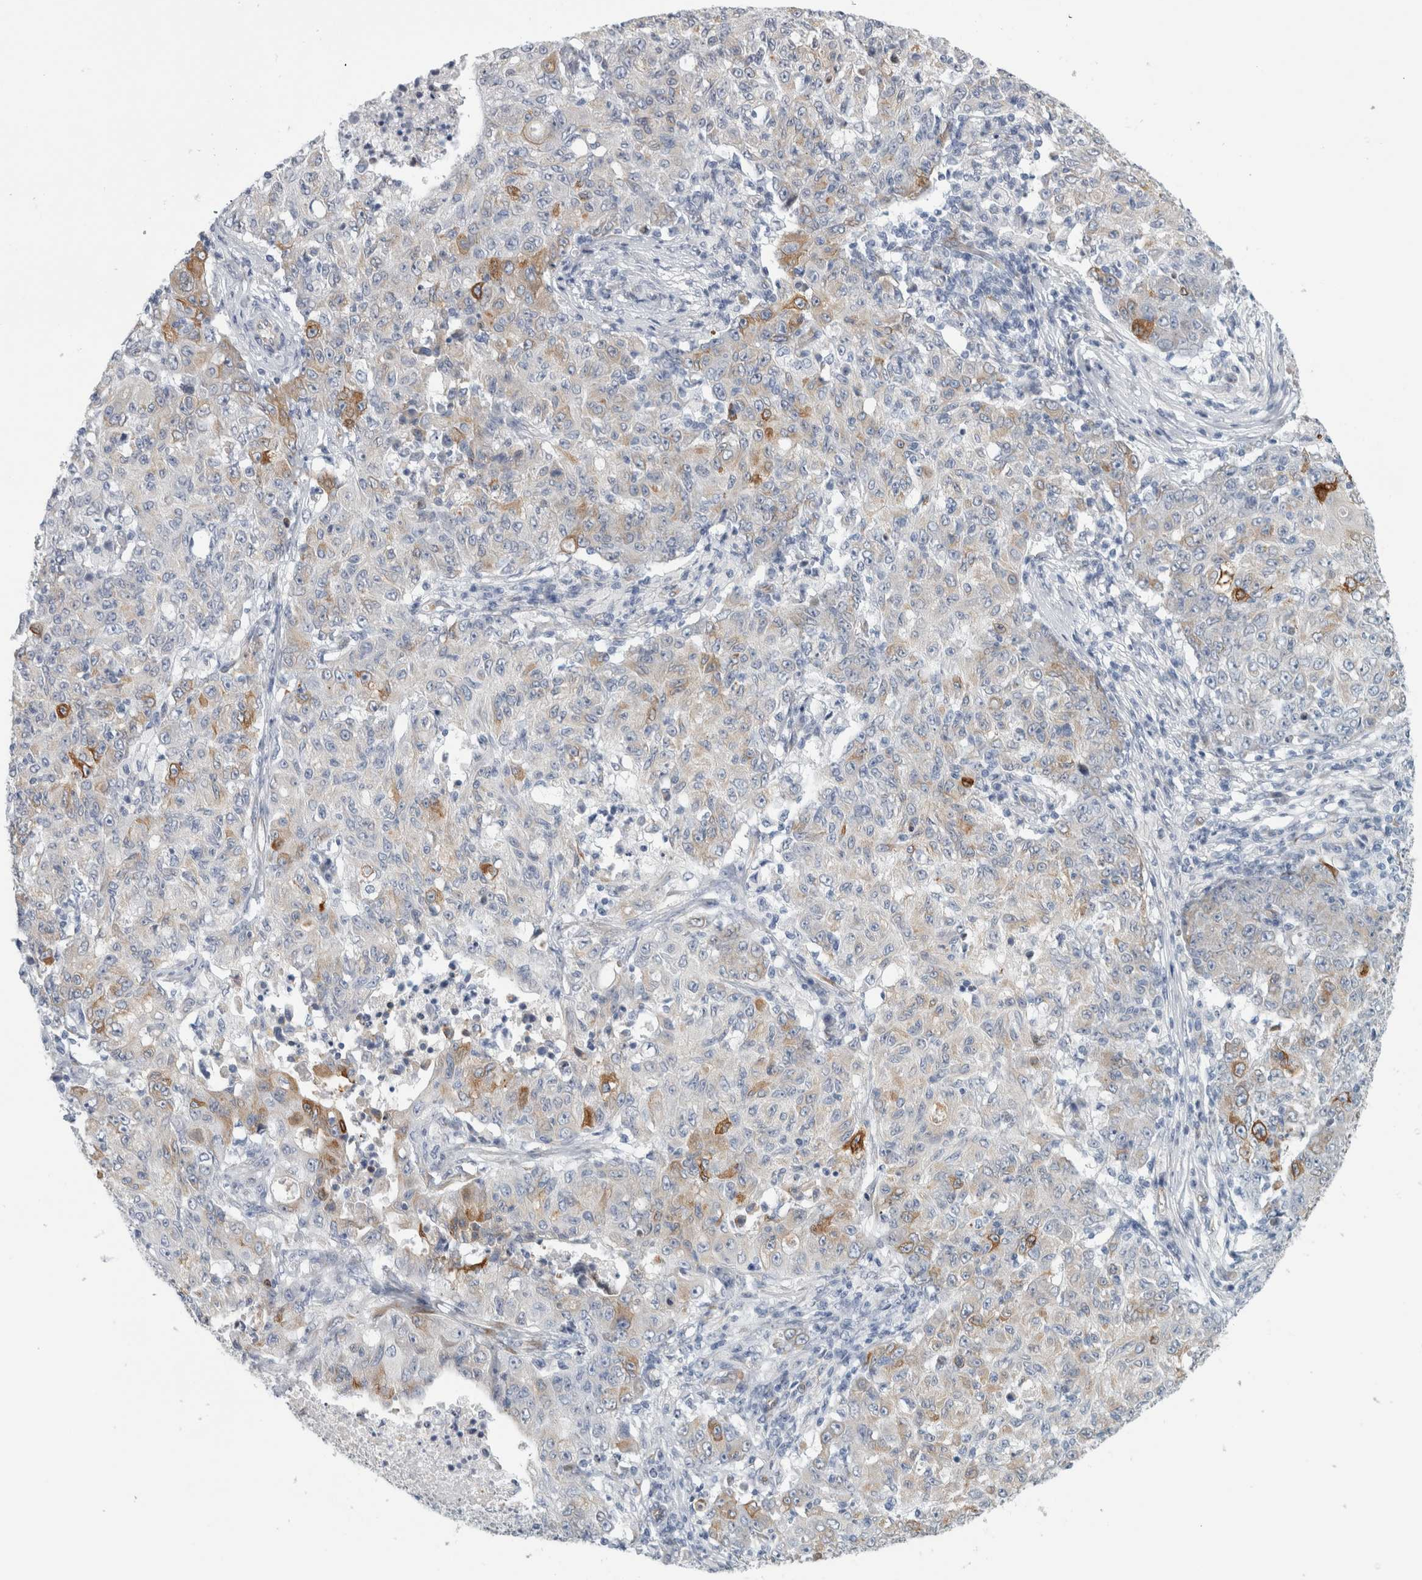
{"staining": {"intensity": "moderate", "quantity": "<25%", "location": "cytoplasmic/membranous"}, "tissue": "ovarian cancer", "cell_type": "Tumor cells", "image_type": "cancer", "snomed": [{"axis": "morphology", "description": "Carcinoma, endometroid"}, {"axis": "topography", "description": "Ovary"}], "caption": "The immunohistochemical stain labels moderate cytoplasmic/membranous staining in tumor cells of ovarian cancer (endometroid carcinoma) tissue.", "gene": "B3GNT3", "patient": {"sex": "female", "age": 42}}